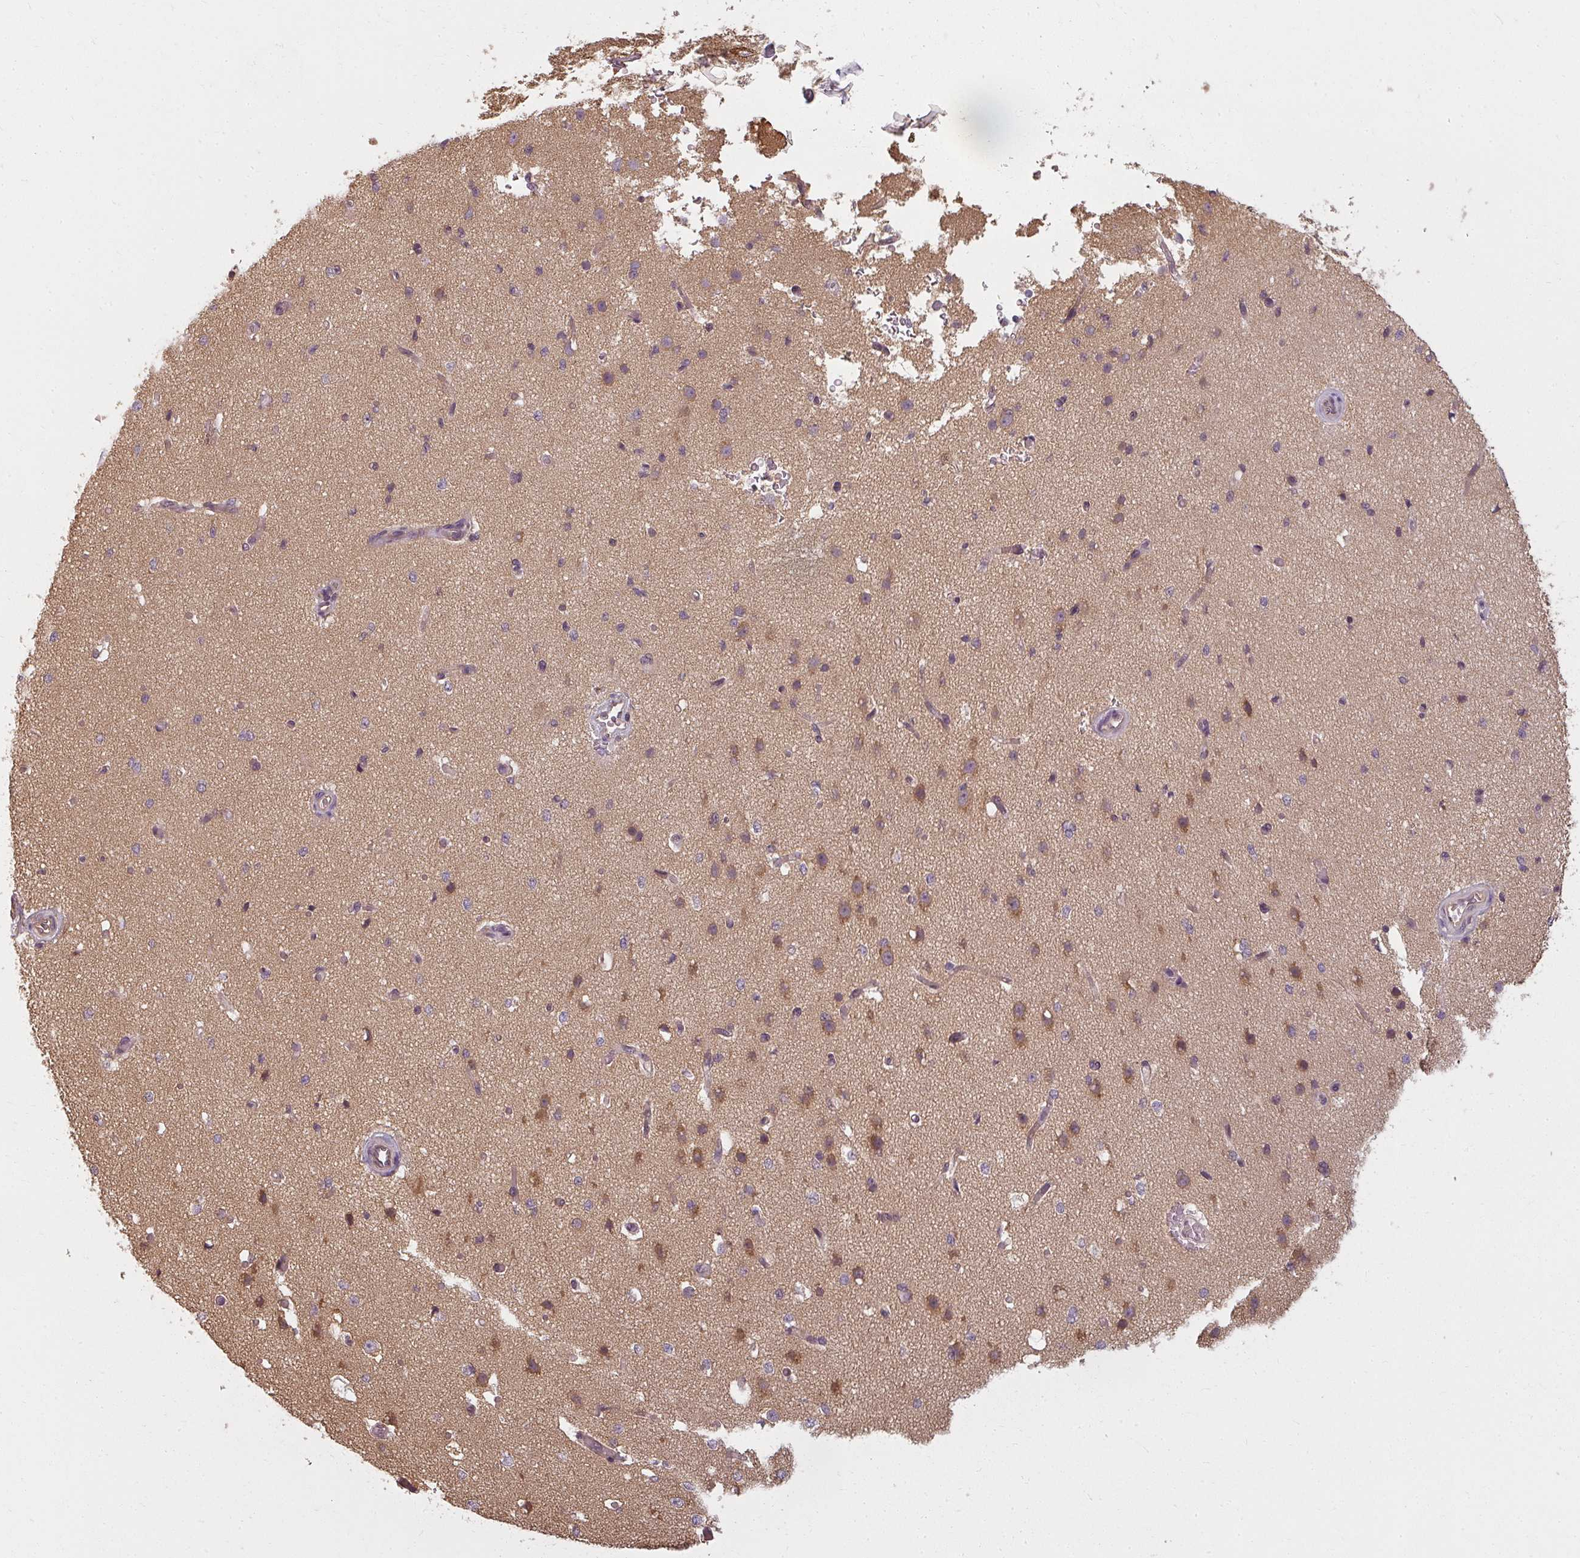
{"staining": {"intensity": "negative", "quantity": "none", "location": "none"}, "tissue": "cerebral cortex", "cell_type": "Endothelial cells", "image_type": "normal", "snomed": [{"axis": "morphology", "description": "Normal tissue, NOS"}, {"axis": "morphology", "description": "Inflammation, NOS"}, {"axis": "topography", "description": "Cerebral cortex"}], "caption": "IHC of unremarkable human cerebral cortex reveals no expression in endothelial cells.", "gene": "RPL24", "patient": {"sex": "male", "age": 6}}